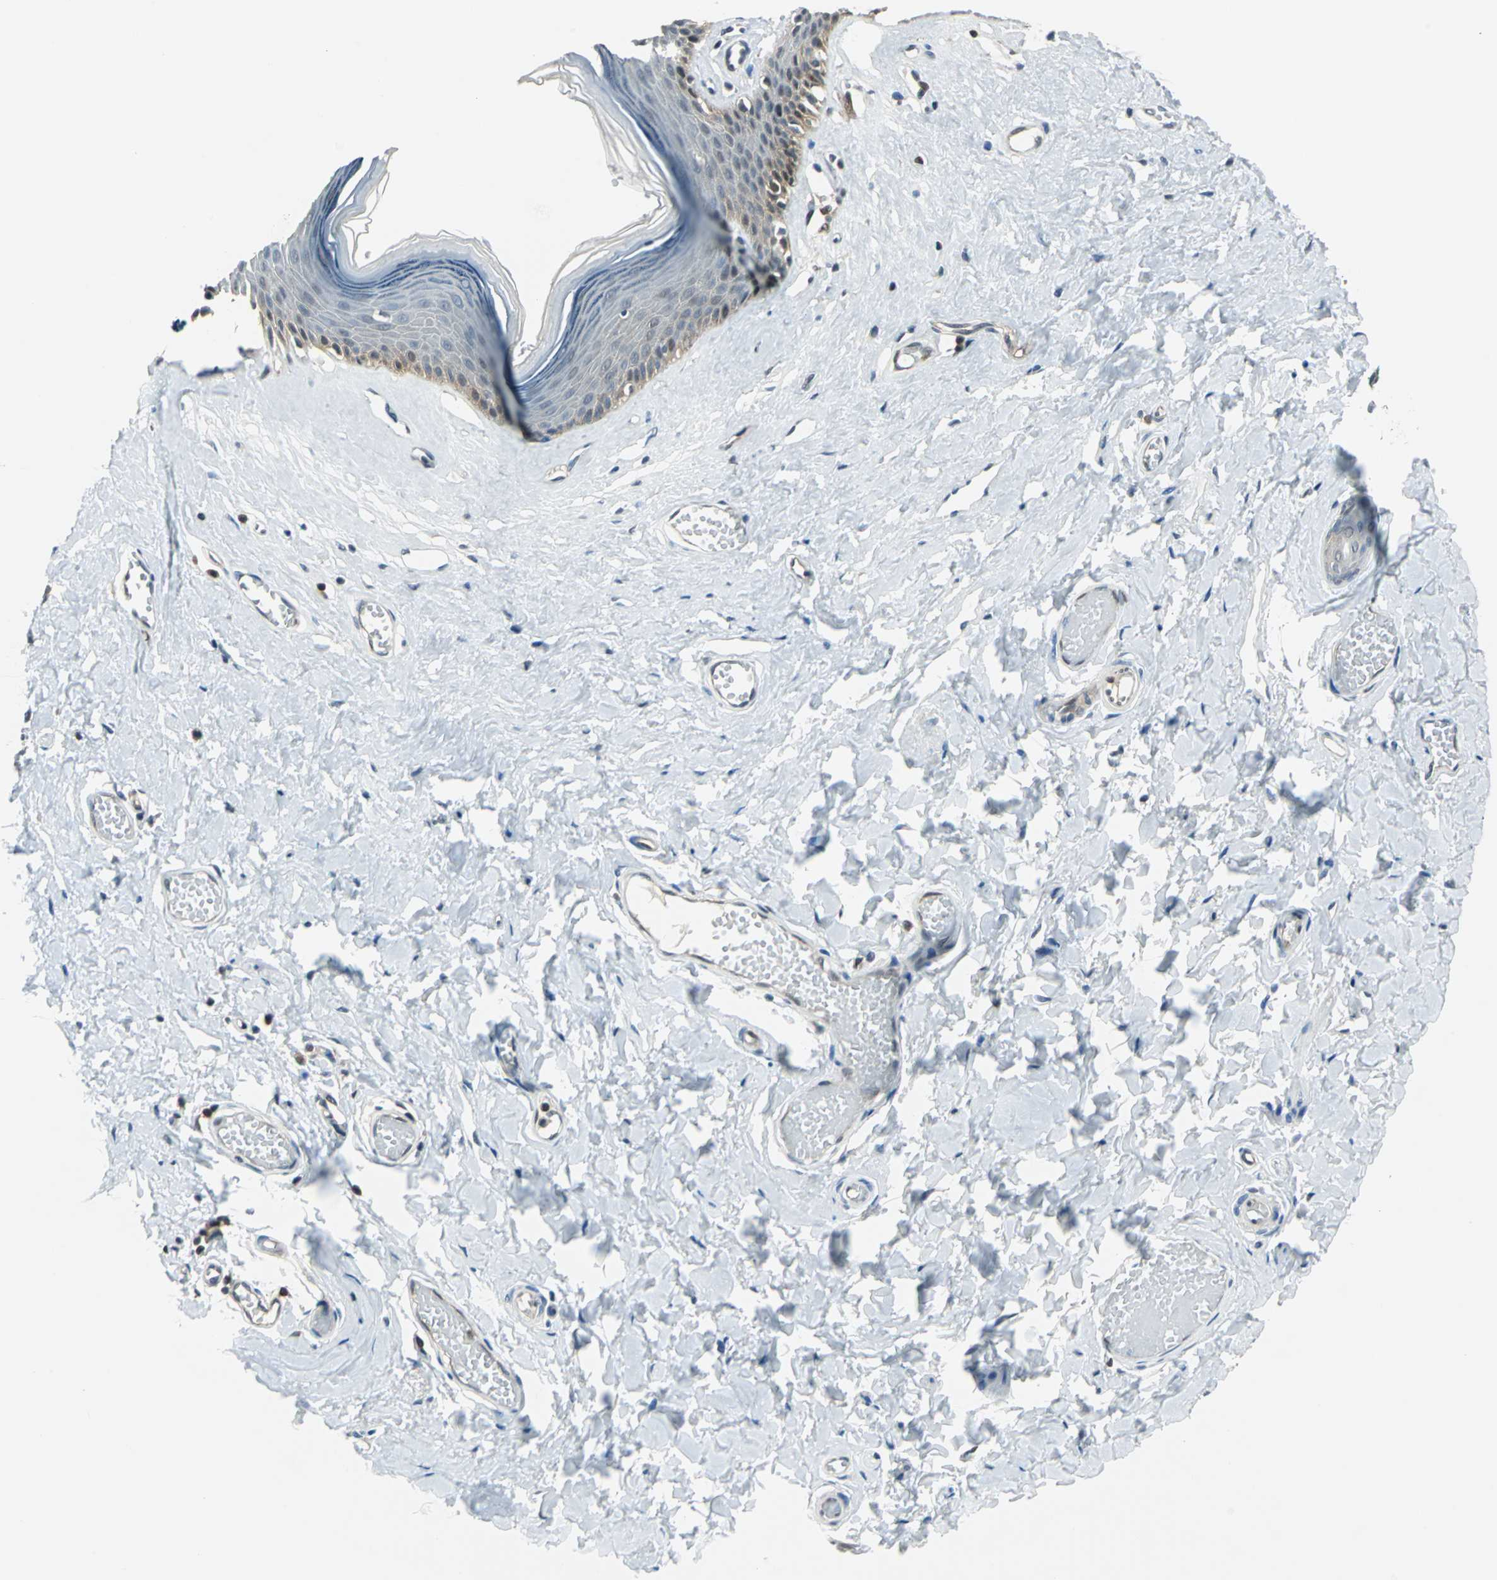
{"staining": {"intensity": "moderate", "quantity": "25%-75%", "location": "cytoplasmic/membranous"}, "tissue": "skin", "cell_type": "Epidermal cells", "image_type": "normal", "snomed": [{"axis": "morphology", "description": "Normal tissue, NOS"}, {"axis": "morphology", "description": "Inflammation, NOS"}, {"axis": "topography", "description": "Vulva"}], "caption": "High-magnification brightfield microscopy of unremarkable skin stained with DAB (3,3'-diaminobenzidine) (brown) and counterstained with hematoxylin (blue). epidermal cells exhibit moderate cytoplasmic/membranous positivity is seen in about25%-75% of cells.", "gene": "PSME1", "patient": {"sex": "female", "age": 84}}